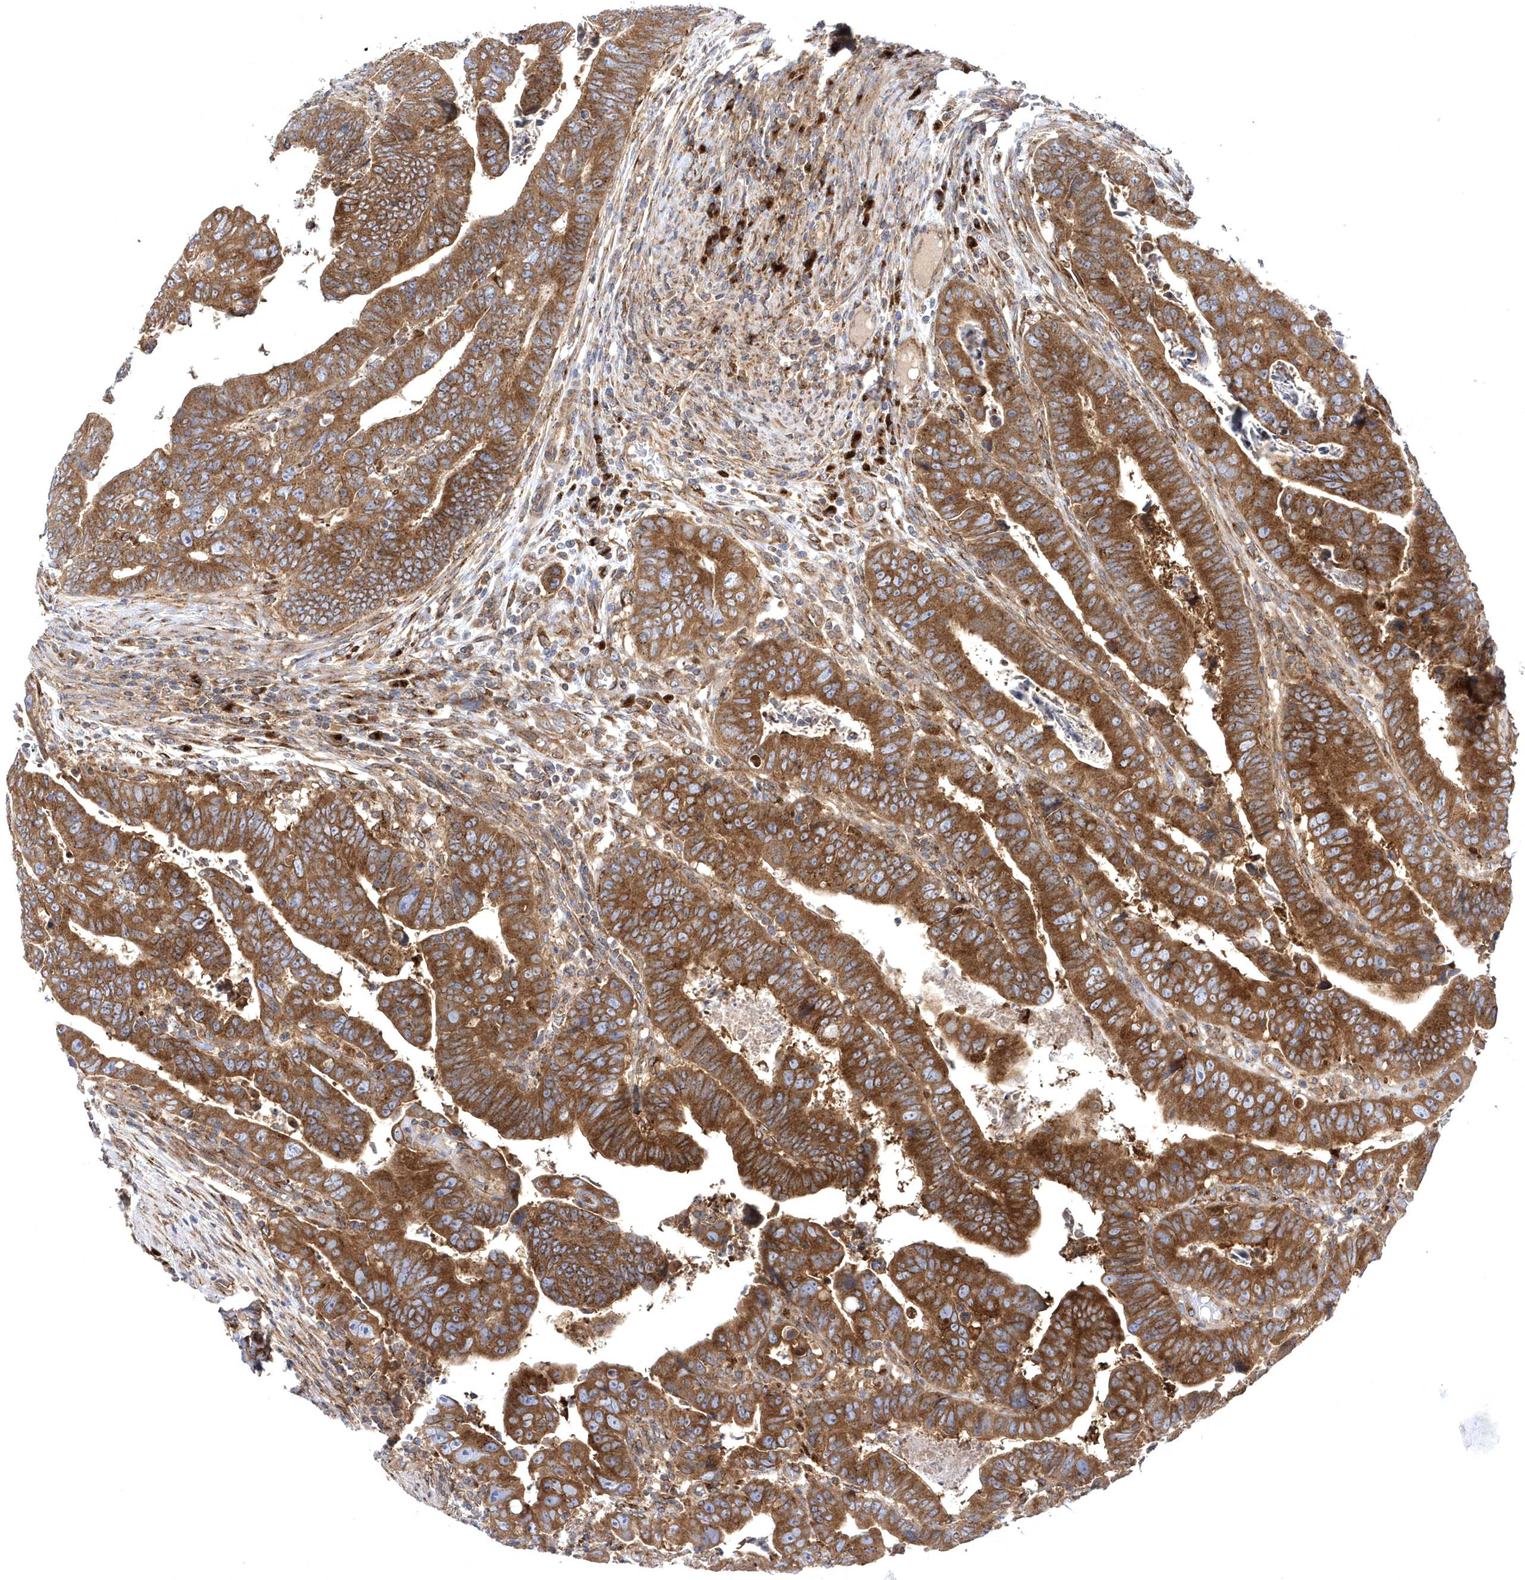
{"staining": {"intensity": "strong", "quantity": ">75%", "location": "cytoplasmic/membranous"}, "tissue": "colorectal cancer", "cell_type": "Tumor cells", "image_type": "cancer", "snomed": [{"axis": "morphology", "description": "Normal tissue, NOS"}, {"axis": "morphology", "description": "Adenocarcinoma, NOS"}, {"axis": "topography", "description": "Rectum"}], "caption": "Approximately >75% of tumor cells in human colorectal cancer (adenocarcinoma) demonstrate strong cytoplasmic/membranous protein positivity as visualized by brown immunohistochemical staining.", "gene": "COPB2", "patient": {"sex": "female", "age": 65}}